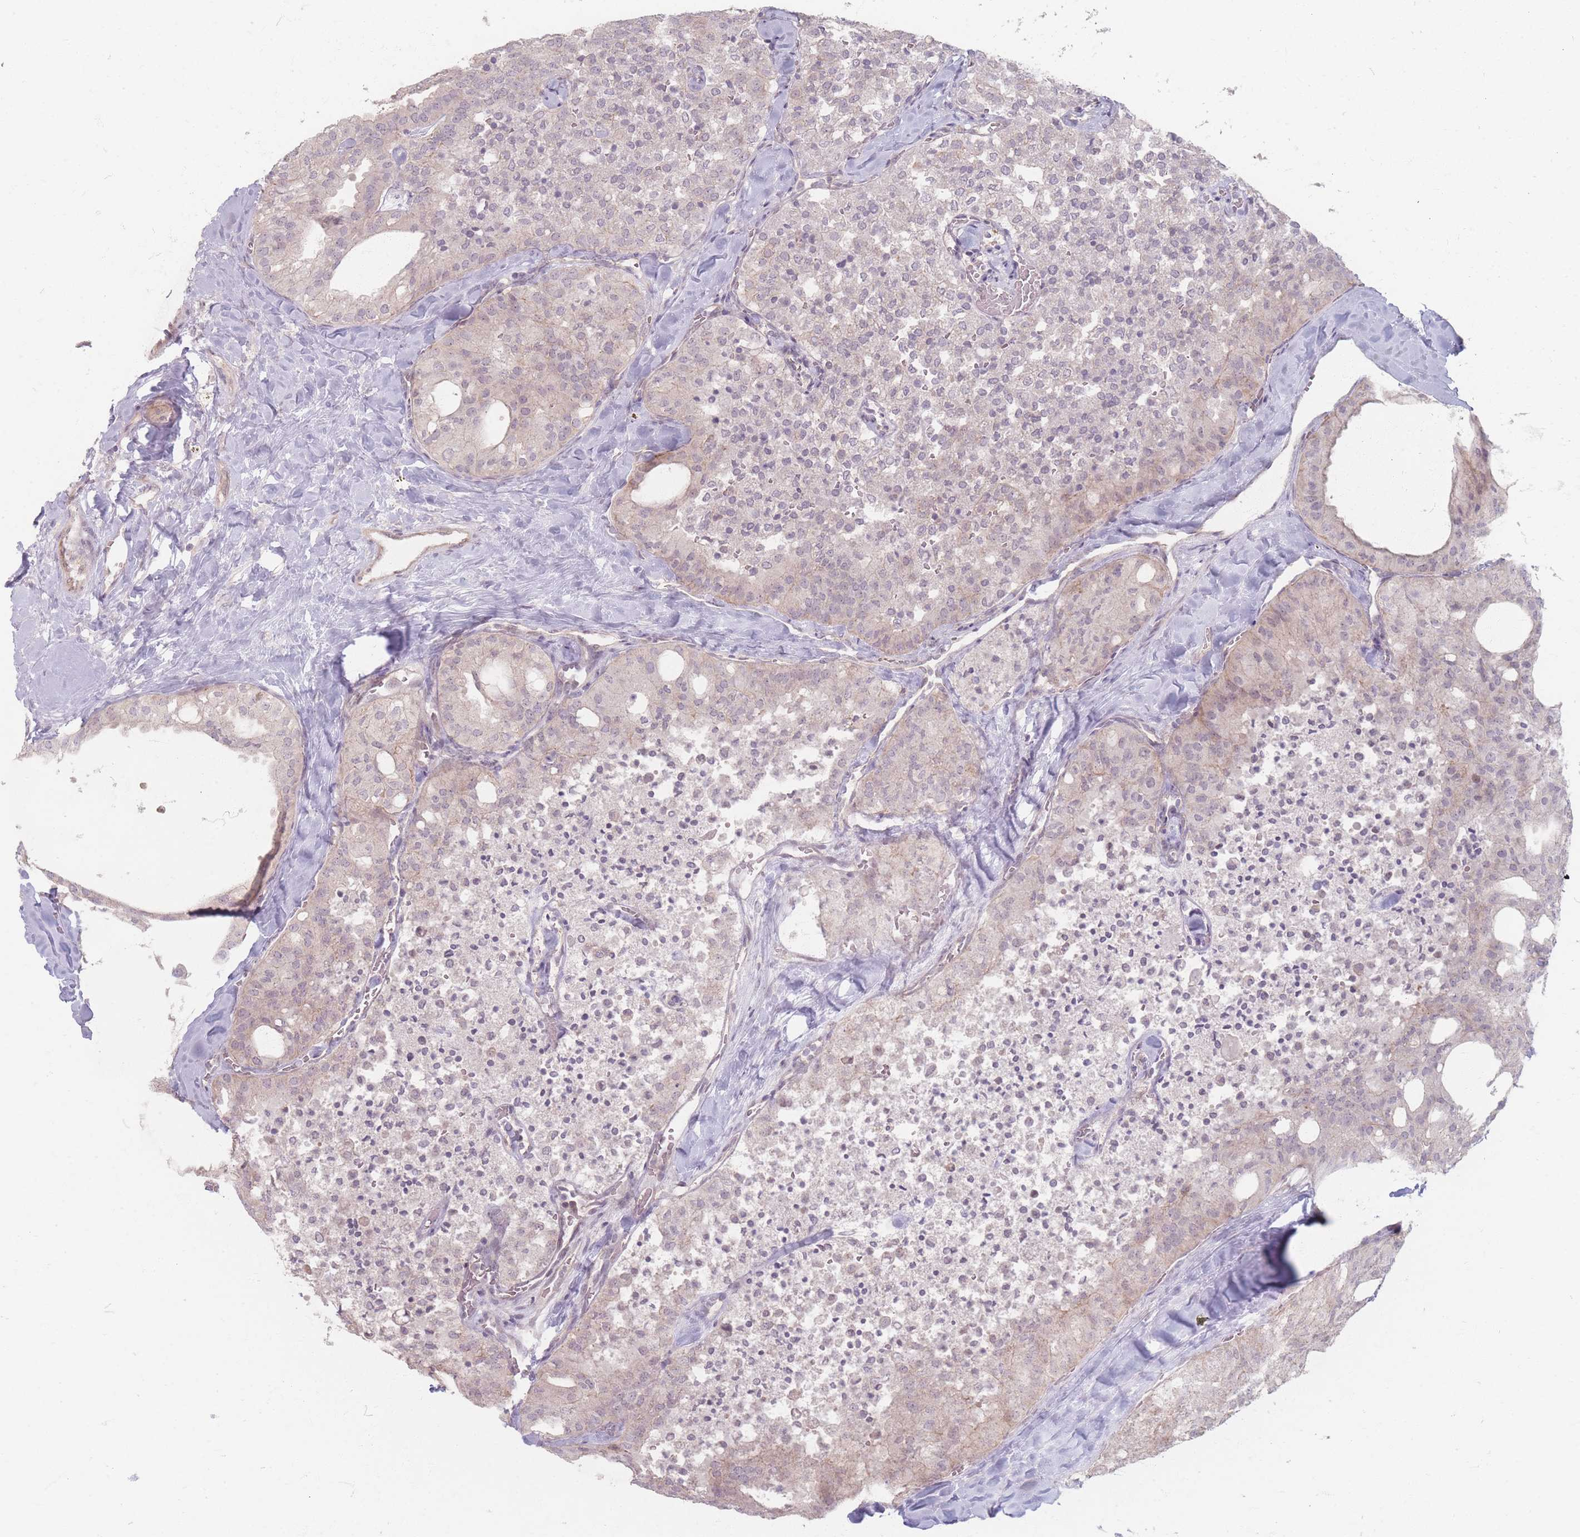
{"staining": {"intensity": "weak", "quantity": "<25%", "location": "cytoplasmic/membranous"}, "tissue": "thyroid cancer", "cell_type": "Tumor cells", "image_type": "cancer", "snomed": [{"axis": "morphology", "description": "Follicular adenoma carcinoma, NOS"}, {"axis": "topography", "description": "Thyroid gland"}], "caption": "Follicular adenoma carcinoma (thyroid) was stained to show a protein in brown. There is no significant staining in tumor cells.", "gene": "GABRA6", "patient": {"sex": "male", "age": 75}}